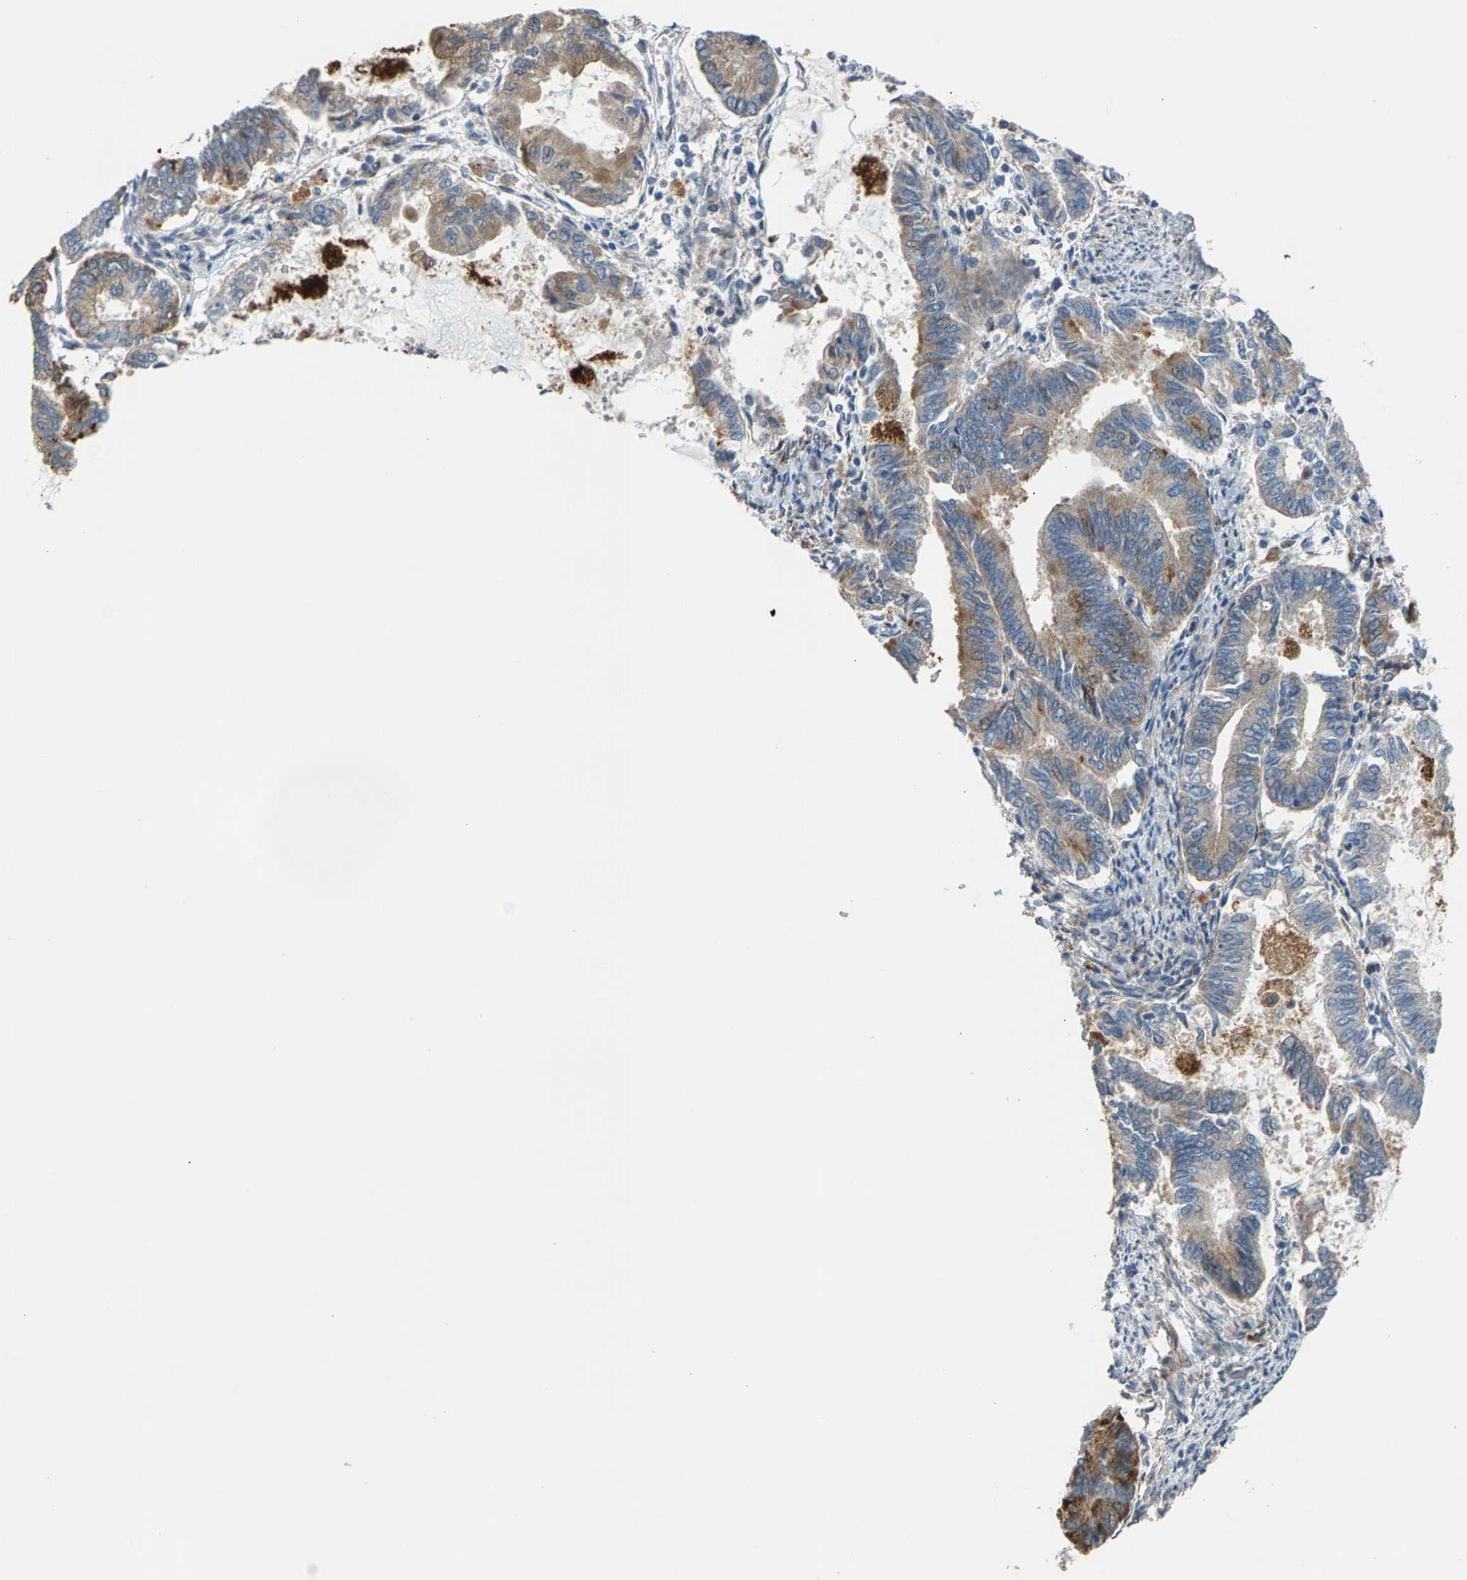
{"staining": {"intensity": "moderate", "quantity": "25%-75%", "location": "cytoplasmic/membranous"}, "tissue": "endometrial cancer", "cell_type": "Tumor cells", "image_type": "cancer", "snomed": [{"axis": "morphology", "description": "Adenocarcinoma, NOS"}, {"axis": "topography", "description": "Endometrium"}], "caption": "A high-resolution image shows IHC staining of endometrial cancer (adenocarcinoma), which displays moderate cytoplasmic/membranous expression in approximately 25%-75% of tumor cells.", "gene": "PDCL", "patient": {"sex": "female", "age": 86}}